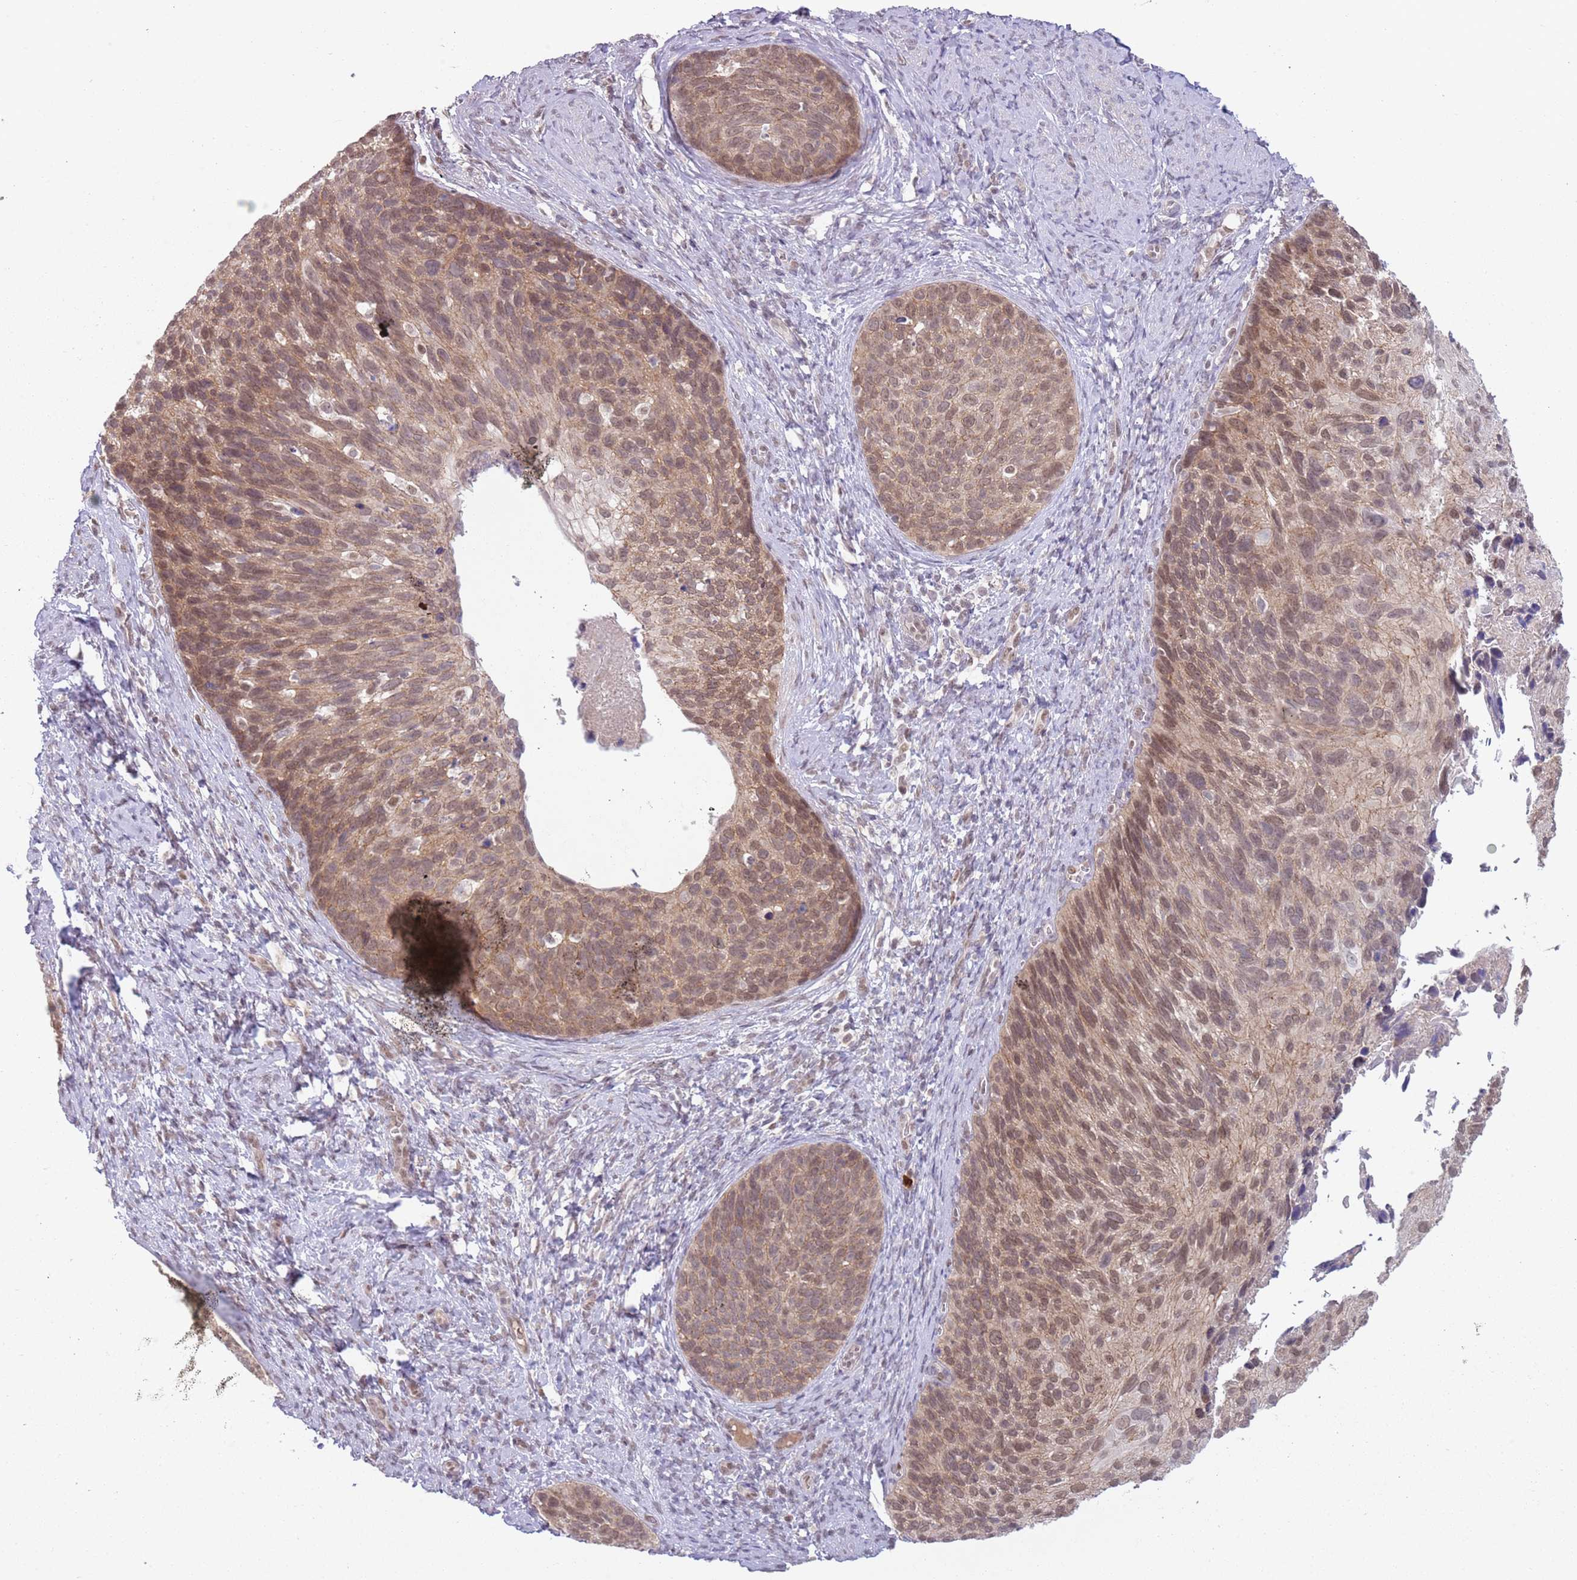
{"staining": {"intensity": "moderate", "quantity": ">75%", "location": "cytoplasmic/membranous,nuclear"}, "tissue": "cervical cancer", "cell_type": "Tumor cells", "image_type": "cancer", "snomed": [{"axis": "morphology", "description": "Squamous cell carcinoma, NOS"}, {"axis": "topography", "description": "Cervix"}], "caption": "Moderate cytoplasmic/membranous and nuclear expression for a protein is identified in about >75% of tumor cells of cervical cancer (squamous cell carcinoma) using immunohistochemistry.", "gene": "TM2D1", "patient": {"sex": "female", "age": 80}}